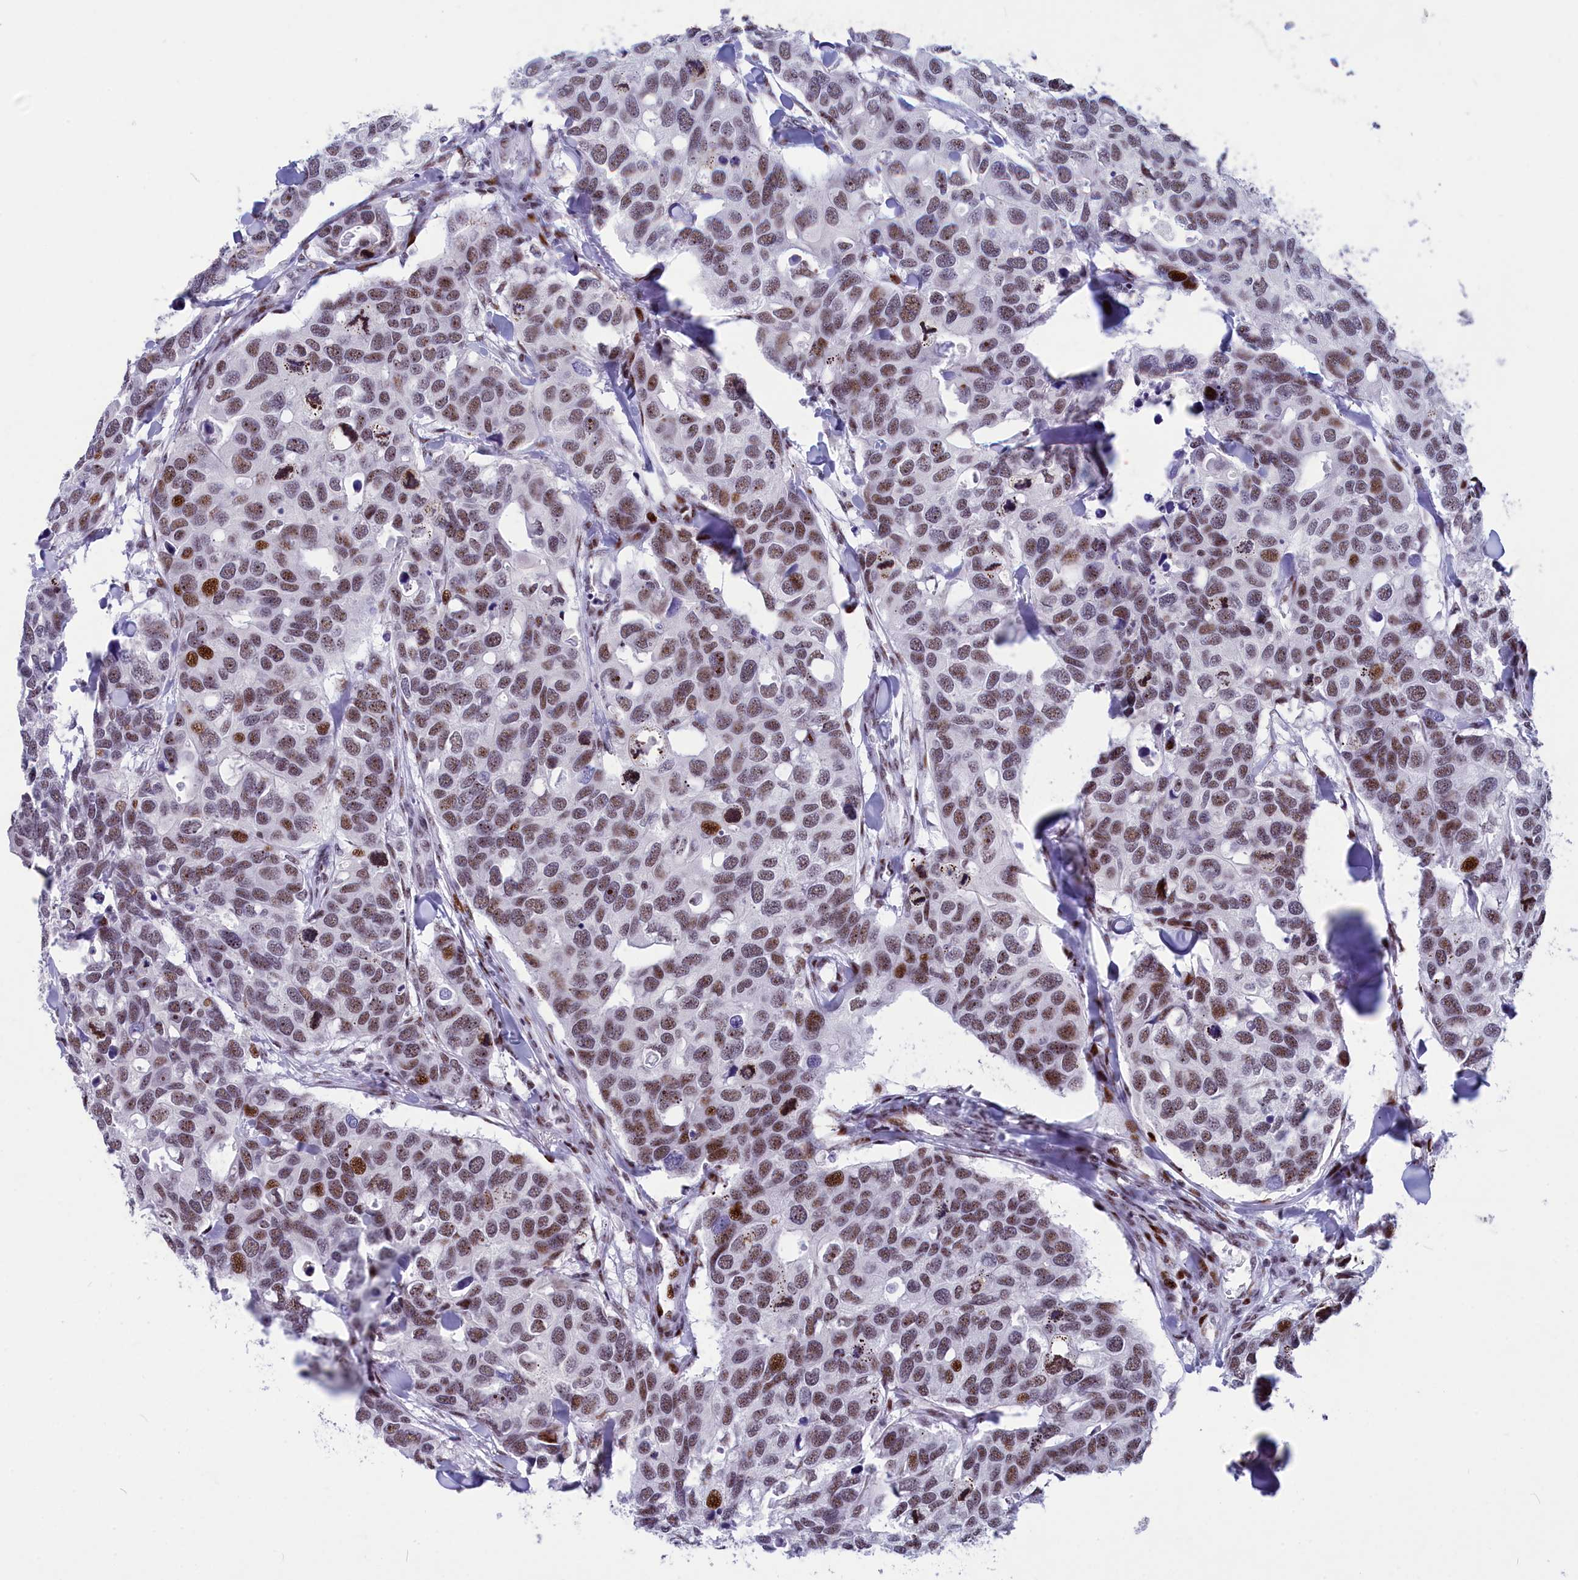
{"staining": {"intensity": "moderate", "quantity": ">75%", "location": "nuclear"}, "tissue": "breast cancer", "cell_type": "Tumor cells", "image_type": "cancer", "snomed": [{"axis": "morphology", "description": "Duct carcinoma"}, {"axis": "topography", "description": "Breast"}], "caption": "Moderate nuclear positivity is identified in about >75% of tumor cells in invasive ductal carcinoma (breast).", "gene": "NSA2", "patient": {"sex": "female", "age": 83}}